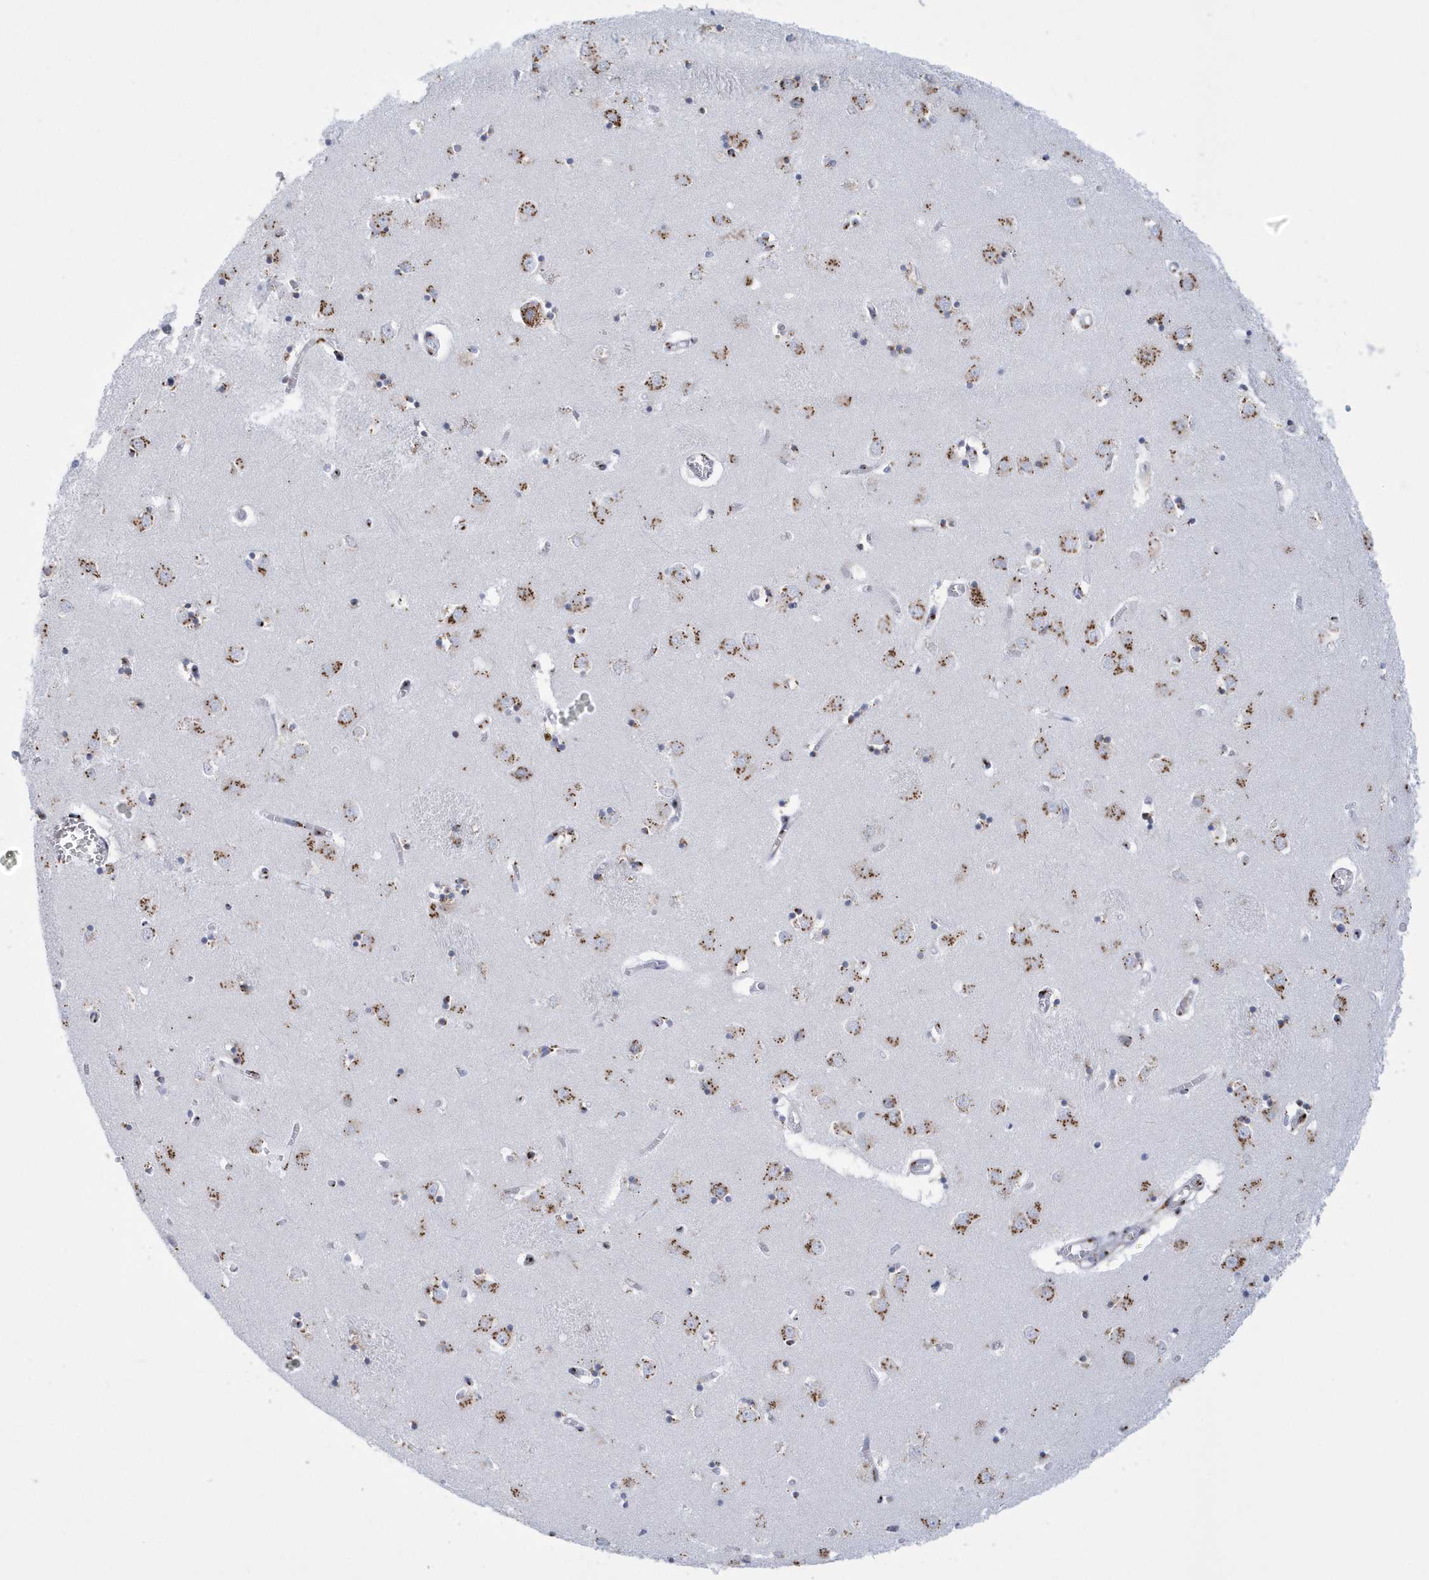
{"staining": {"intensity": "moderate", "quantity": "<25%", "location": "cytoplasmic/membranous"}, "tissue": "caudate", "cell_type": "Glial cells", "image_type": "normal", "snomed": [{"axis": "morphology", "description": "Normal tissue, NOS"}, {"axis": "topography", "description": "Lateral ventricle wall"}], "caption": "Immunohistochemical staining of normal caudate displays moderate cytoplasmic/membranous protein staining in about <25% of glial cells. (DAB = brown stain, brightfield microscopy at high magnification).", "gene": "SLX9", "patient": {"sex": "male", "age": 70}}